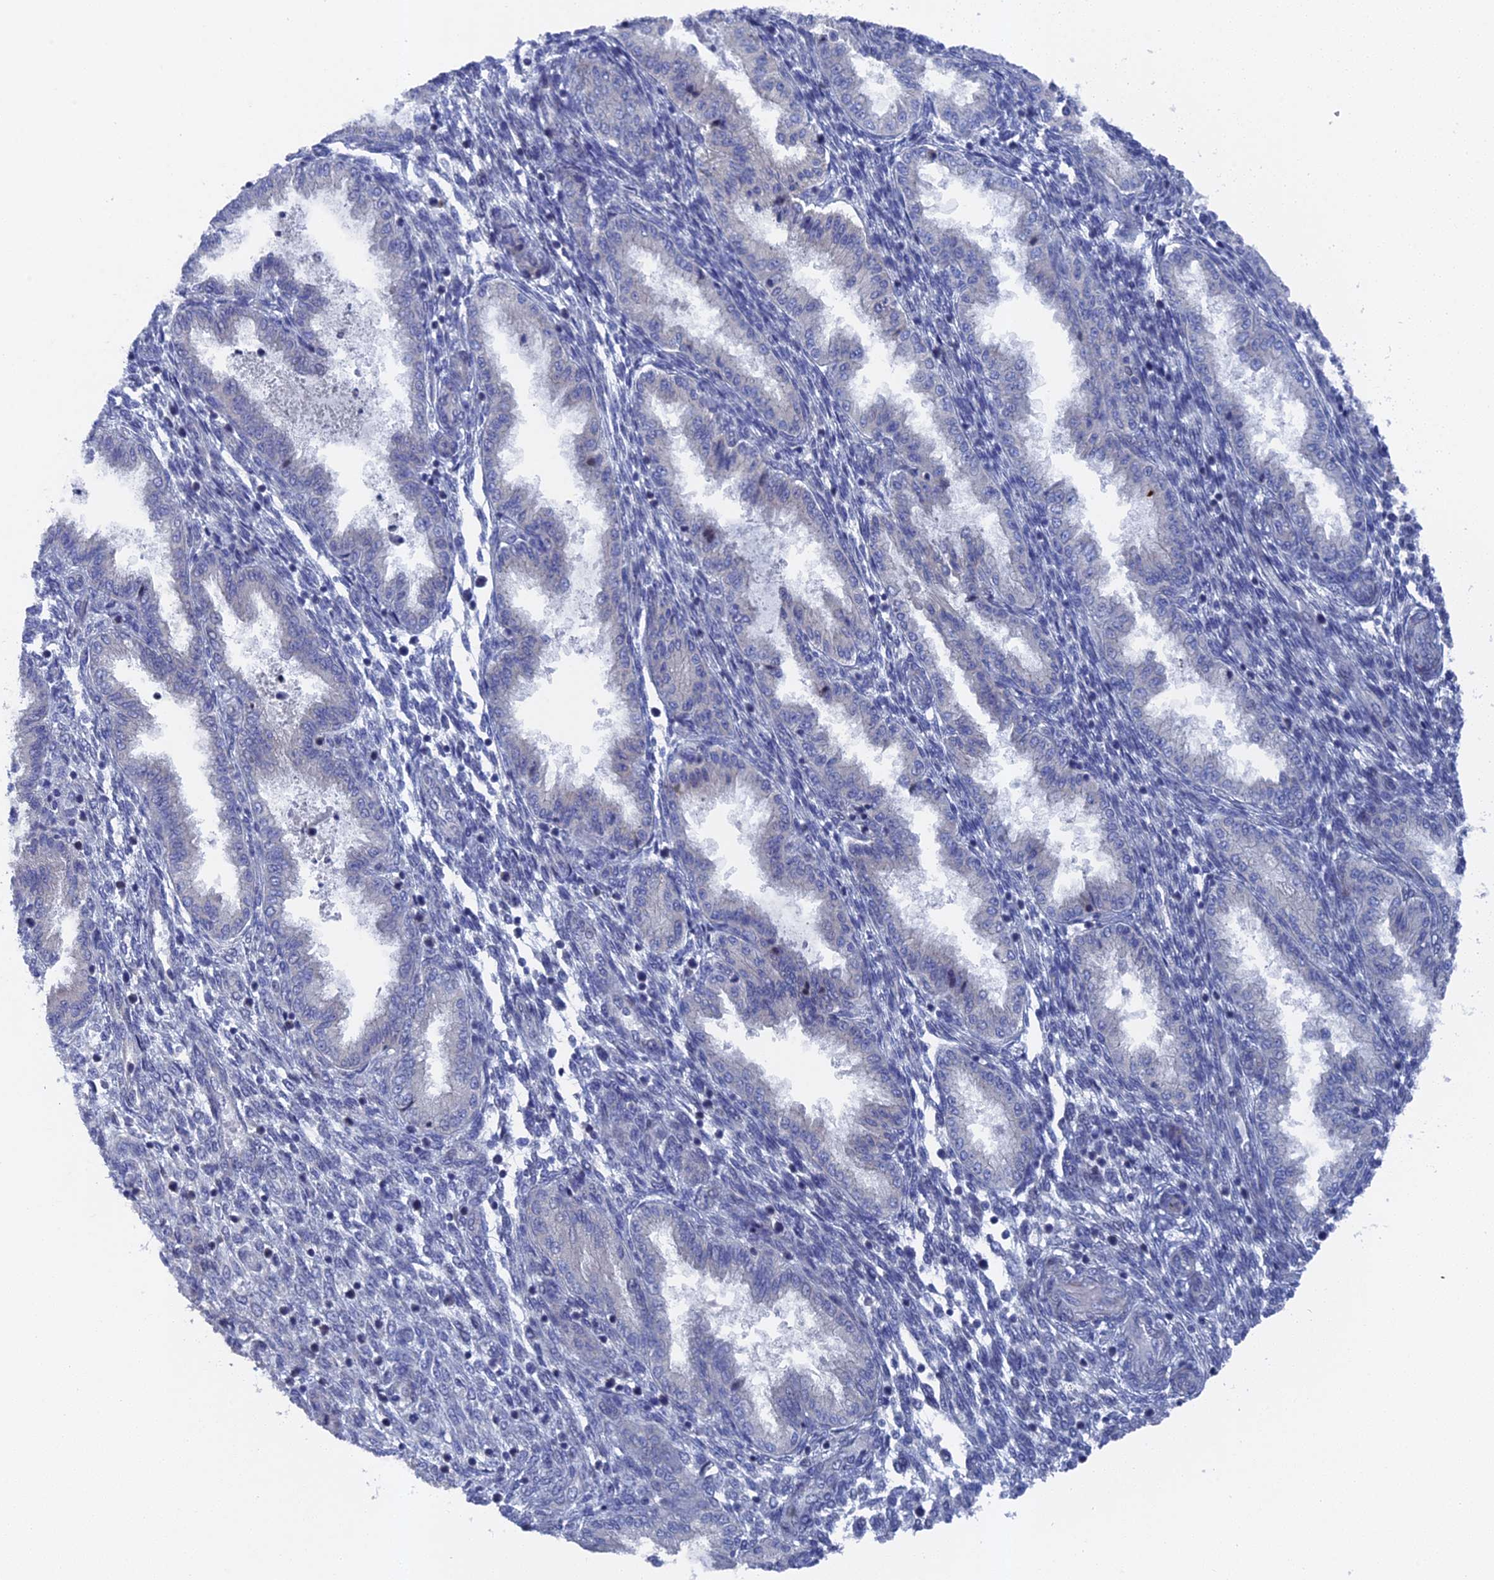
{"staining": {"intensity": "negative", "quantity": "none", "location": "none"}, "tissue": "endometrium", "cell_type": "Cells in endometrial stroma", "image_type": "normal", "snomed": [{"axis": "morphology", "description": "Normal tissue, NOS"}, {"axis": "topography", "description": "Endometrium"}], "caption": "Endometrium was stained to show a protein in brown. There is no significant expression in cells in endometrial stroma. The staining was performed using DAB (3,3'-diaminobenzidine) to visualize the protein expression in brown, while the nuclei were stained in blue with hematoxylin (Magnification: 20x).", "gene": "TMEM161A", "patient": {"sex": "female", "age": 33}}